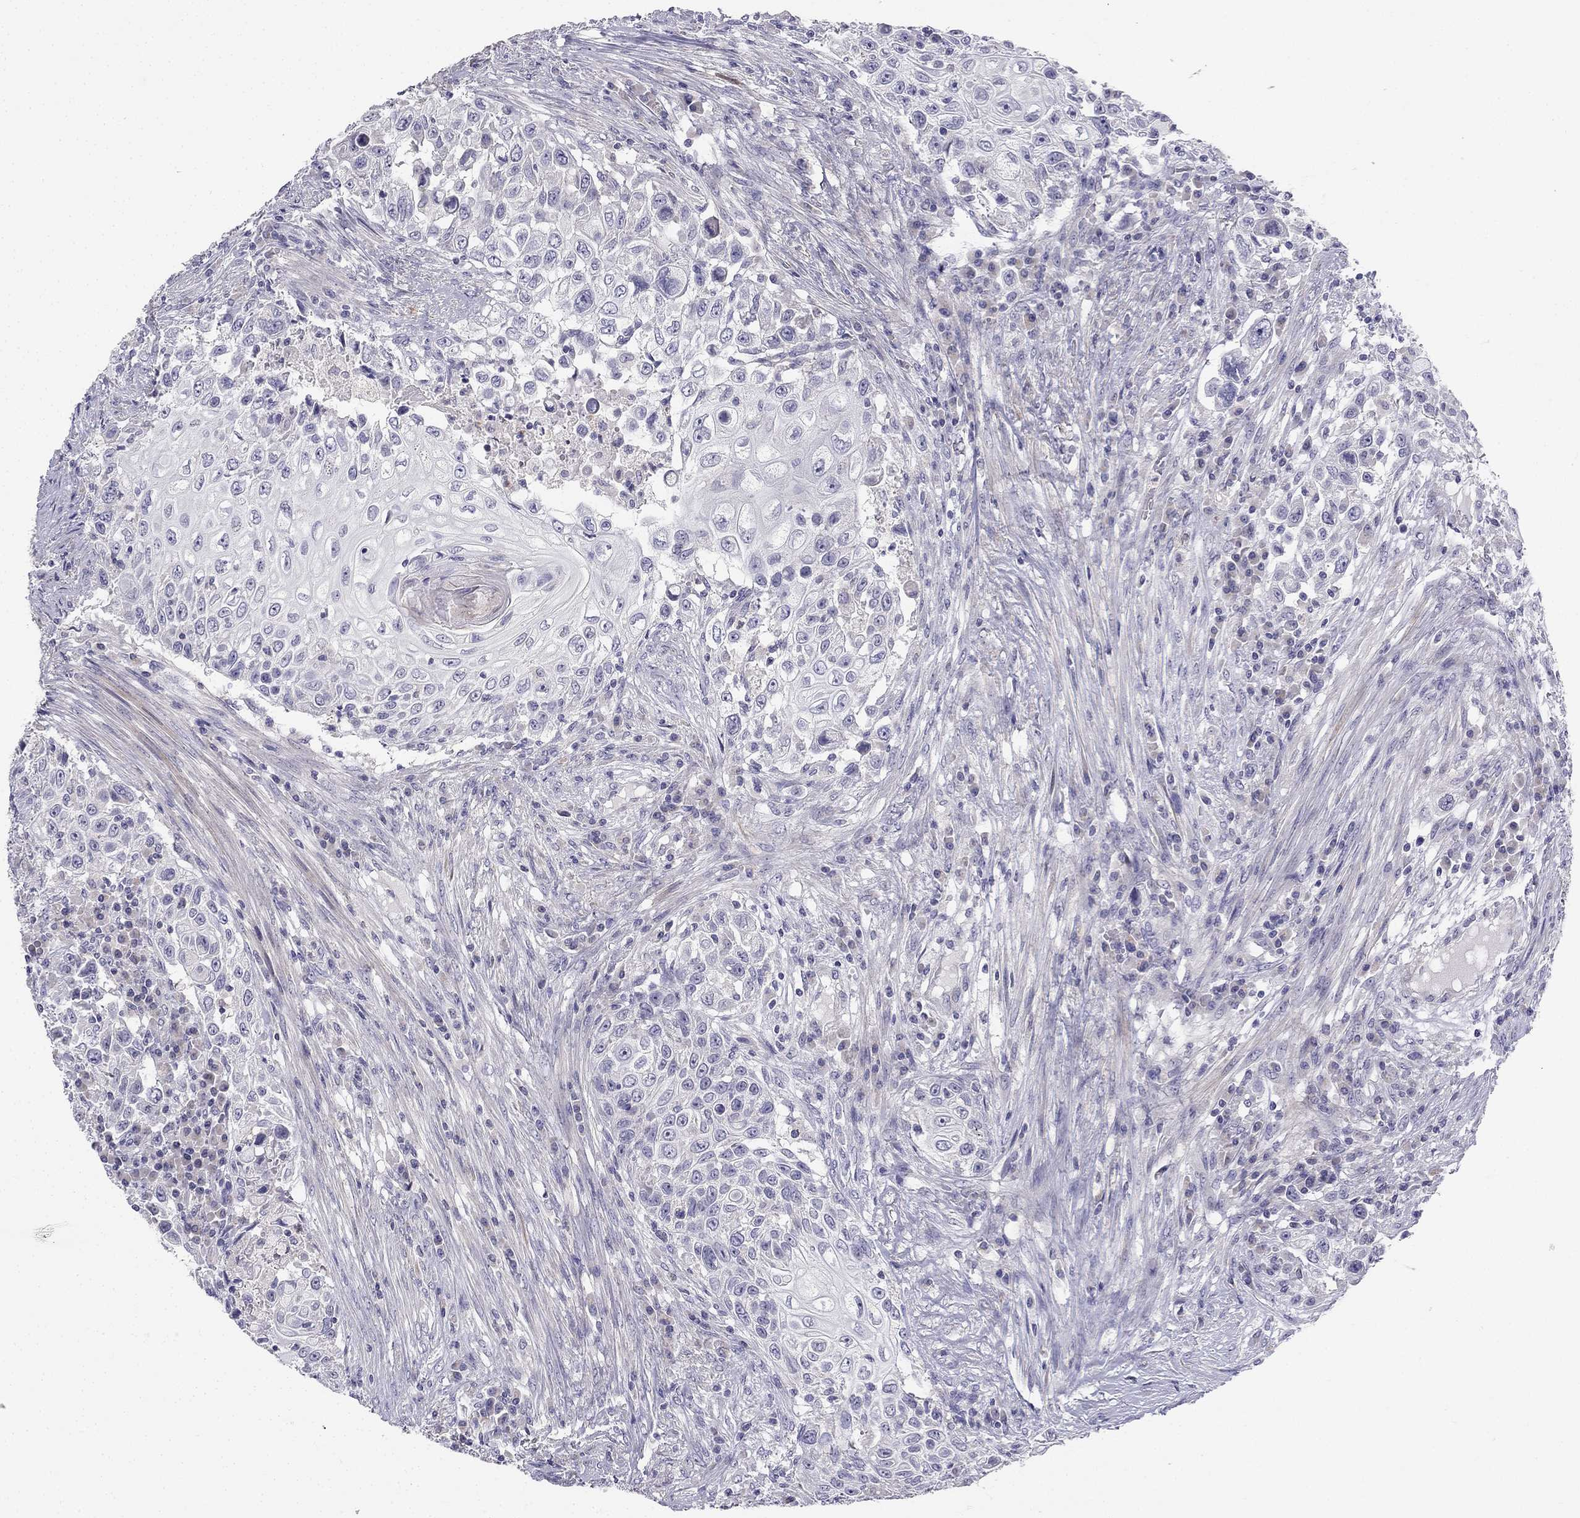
{"staining": {"intensity": "negative", "quantity": "none", "location": "none"}, "tissue": "urothelial cancer", "cell_type": "Tumor cells", "image_type": "cancer", "snomed": [{"axis": "morphology", "description": "Urothelial carcinoma, High grade"}, {"axis": "topography", "description": "Urinary bladder"}], "caption": "Protein analysis of urothelial cancer displays no significant staining in tumor cells.", "gene": "C16orf89", "patient": {"sex": "female", "age": 56}}